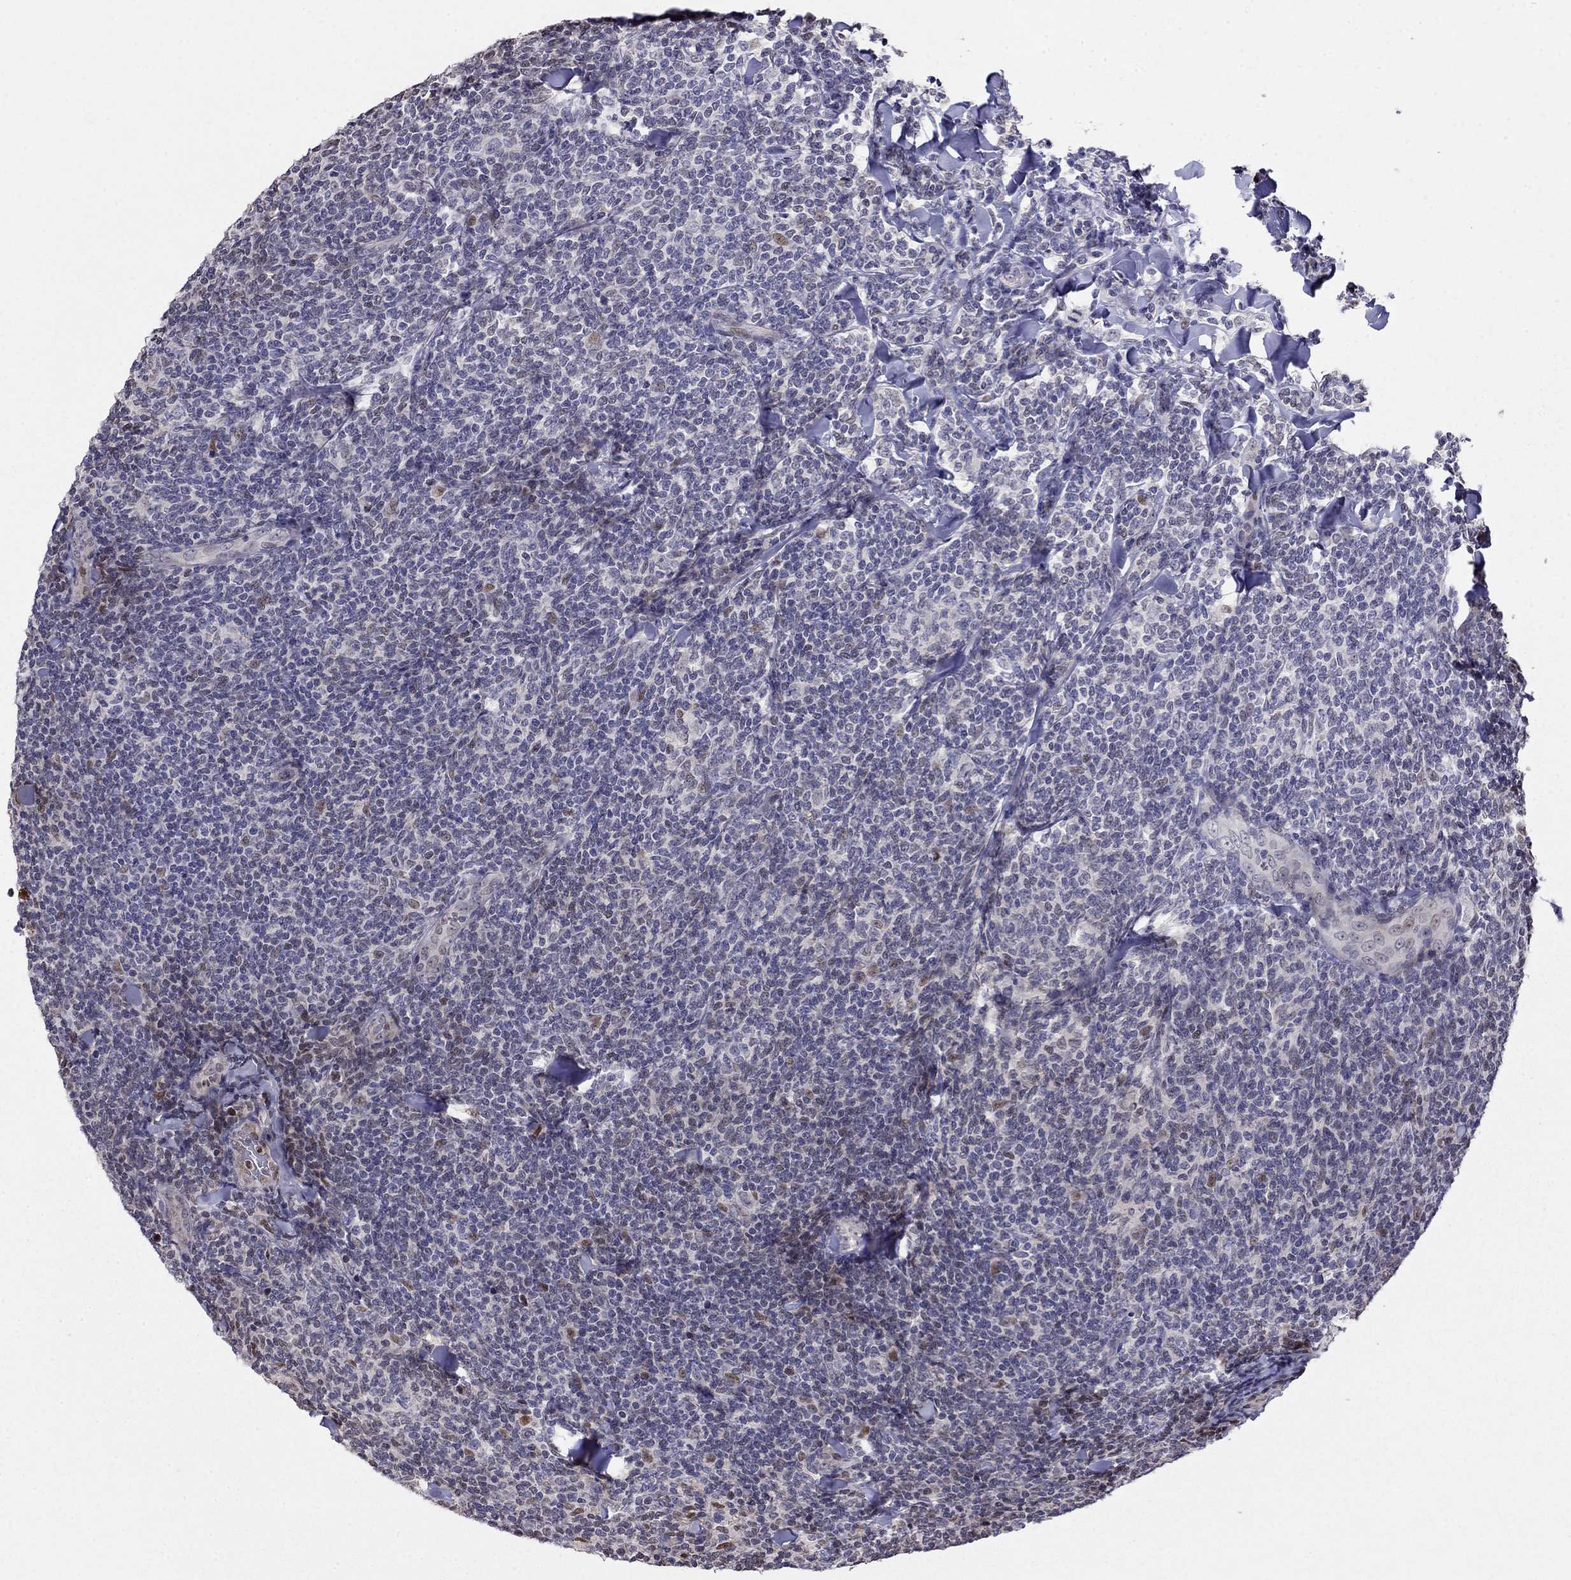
{"staining": {"intensity": "negative", "quantity": "none", "location": "none"}, "tissue": "lymphoma", "cell_type": "Tumor cells", "image_type": "cancer", "snomed": [{"axis": "morphology", "description": "Malignant lymphoma, non-Hodgkin's type, Low grade"}, {"axis": "topography", "description": "Lymph node"}], "caption": "High magnification brightfield microscopy of low-grade malignant lymphoma, non-Hodgkin's type stained with DAB (brown) and counterstained with hematoxylin (blue): tumor cells show no significant expression. The staining is performed using DAB brown chromogen with nuclei counter-stained in using hematoxylin.", "gene": "LRRC39", "patient": {"sex": "female", "age": 56}}